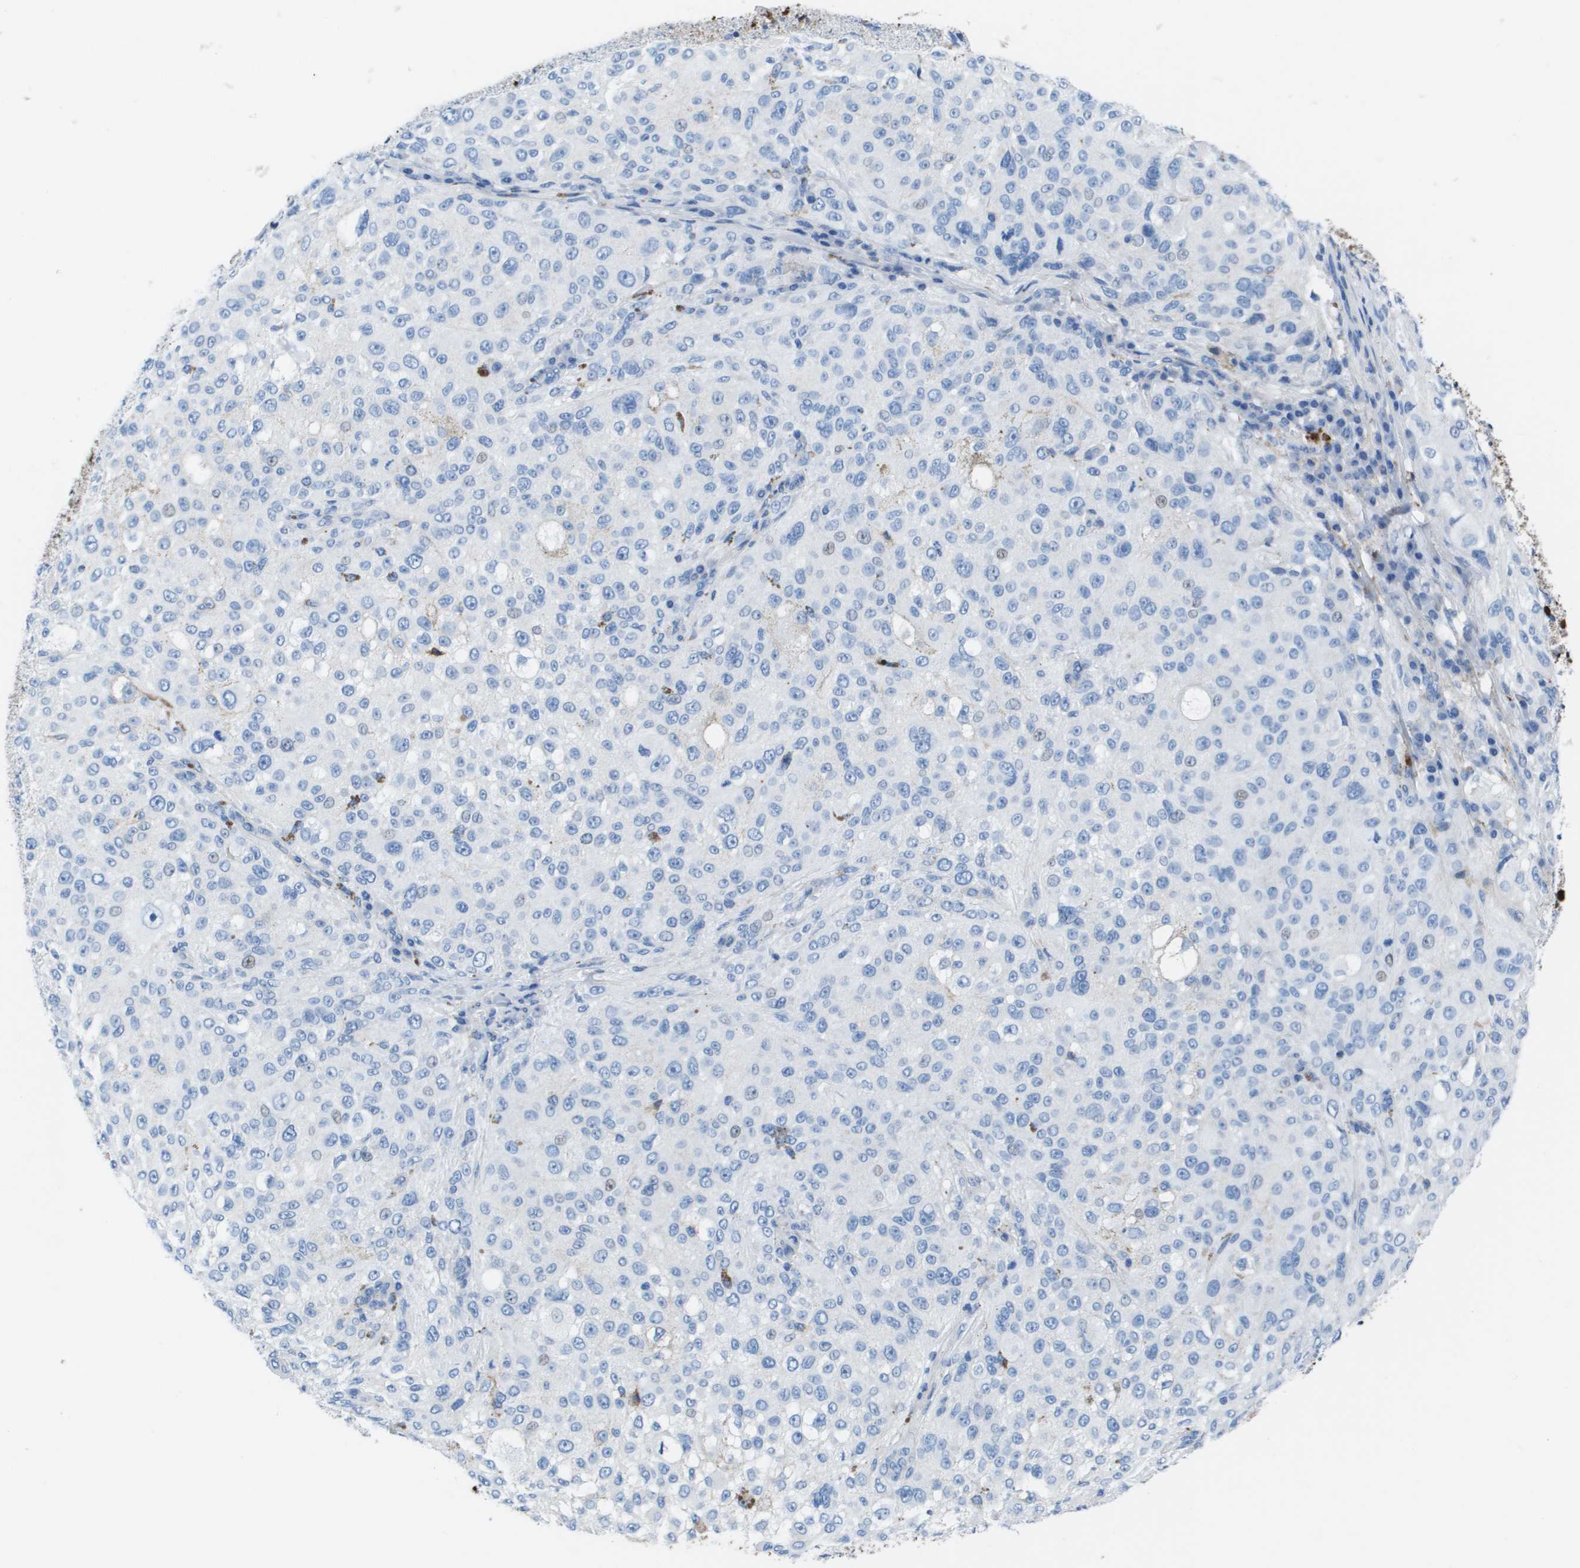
{"staining": {"intensity": "negative", "quantity": "none", "location": "none"}, "tissue": "melanoma", "cell_type": "Tumor cells", "image_type": "cancer", "snomed": [{"axis": "morphology", "description": "Necrosis, NOS"}, {"axis": "morphology", "description": "Malignant melanoma, NOS"}, {"axis": "topography", "description": "Skin"}], "caption": "Immunohistochemistry image of melanoma stained for a protein (brown), which reveals no staining in tumor cells. (Stains: DAB immunohistochemistry (IHC) with hematoxylin counter stain, Microscopy: brightfield microscopy at high magnification).", "gene": "VTN", "patient": {"sex": "female", "age": 87}}